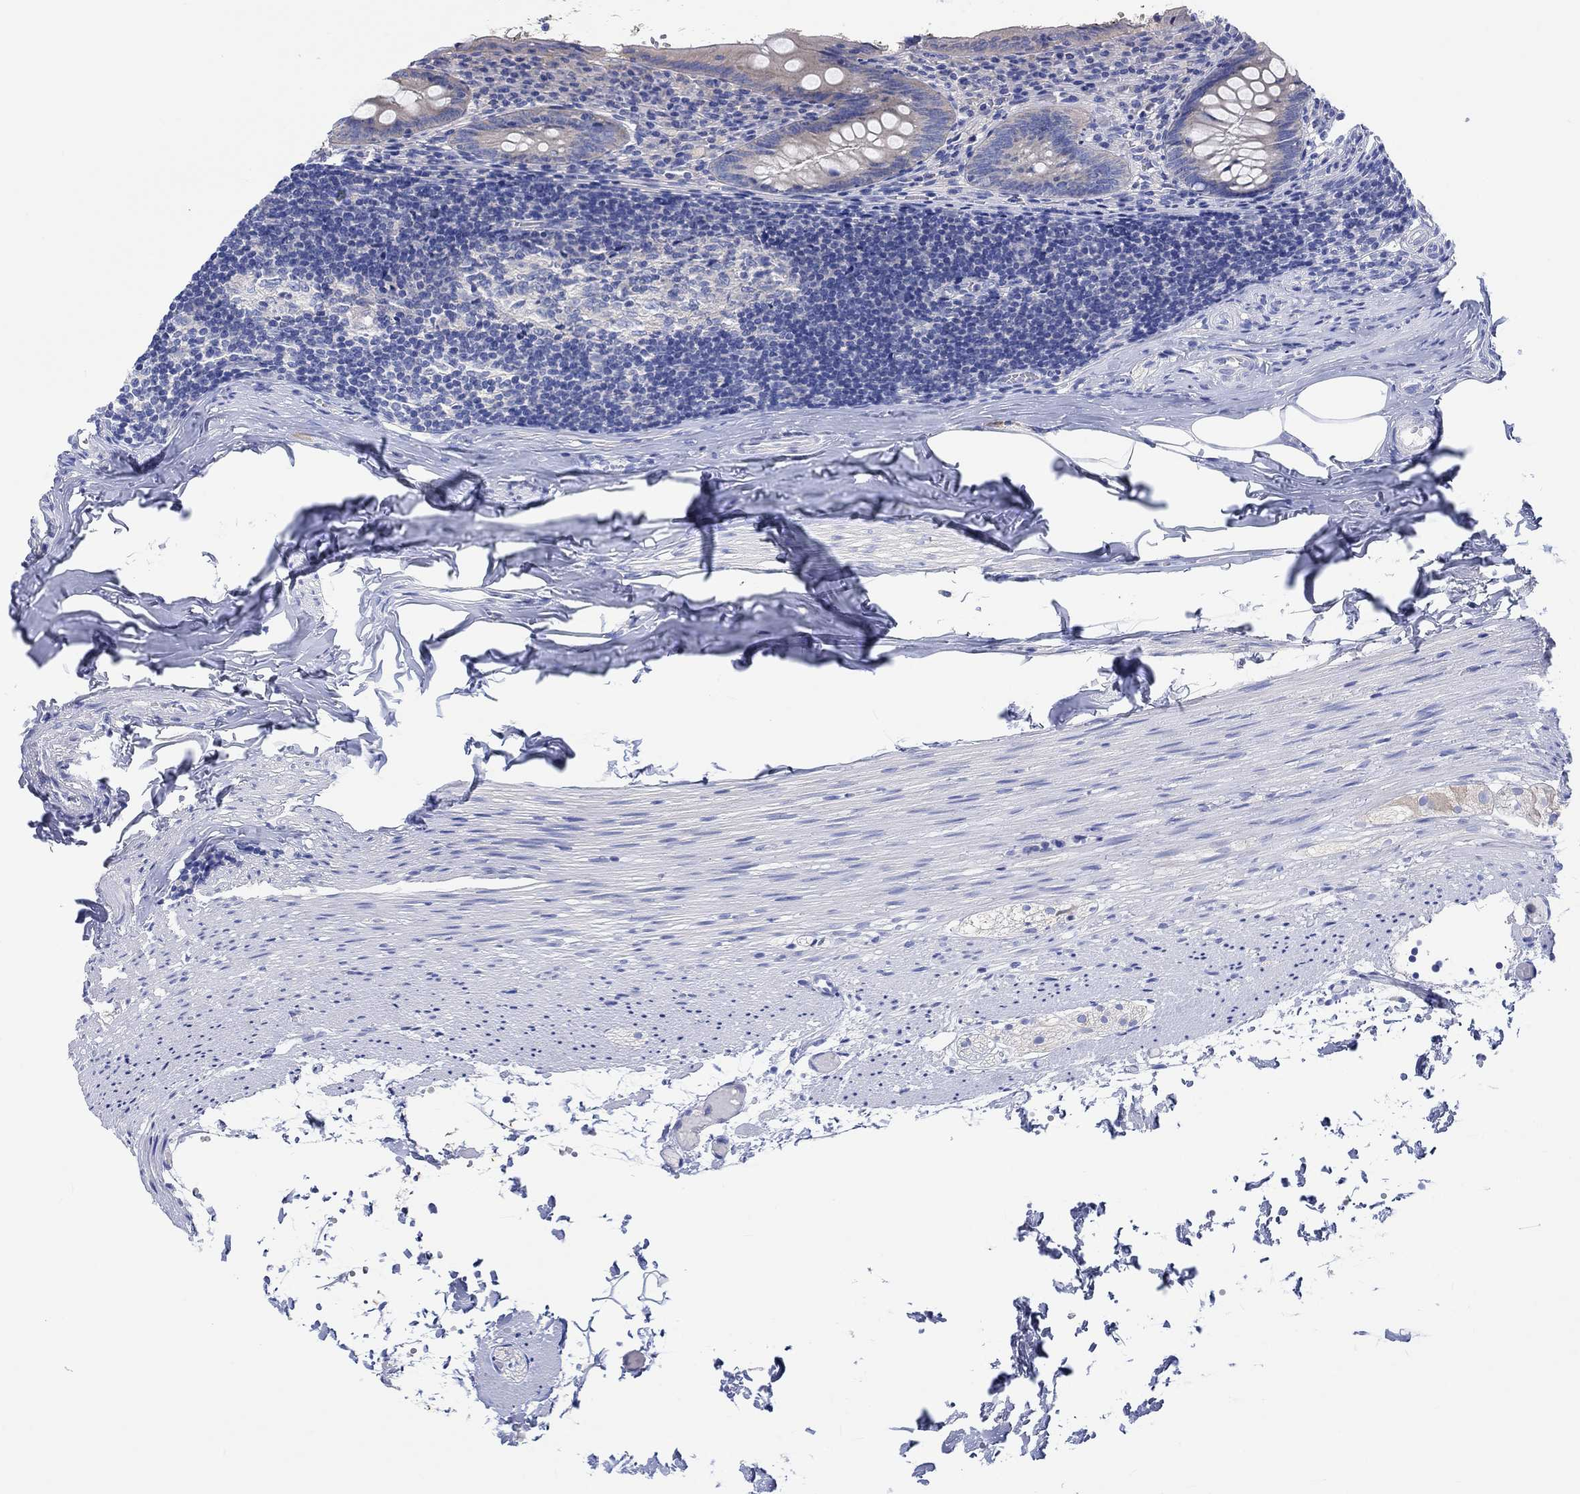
{"staining": {"intensity": "weak", "quantity": "<25%", "location": "cytoplasmic/membranous"}, "tissue": "appendix", "cell_type": "Glandular cells", "image_type": "normal", "snomed": [{"axis": "morphology", "description": "Normal tissue, NOS"}, {"axis": "topography", "description": "Appendix"}], "caption": "IHC of unremarkable appendix shows no expression in glandular cells. The staining was performed using DAB (3,3'-diaminobenzidine) to visualize the protein expression in brown, while the nuclei were stained in blue with hematoxylin (Magnification: 20x).", "gene": "REEP6", "patient": {"sex": "female", "age": 23}}